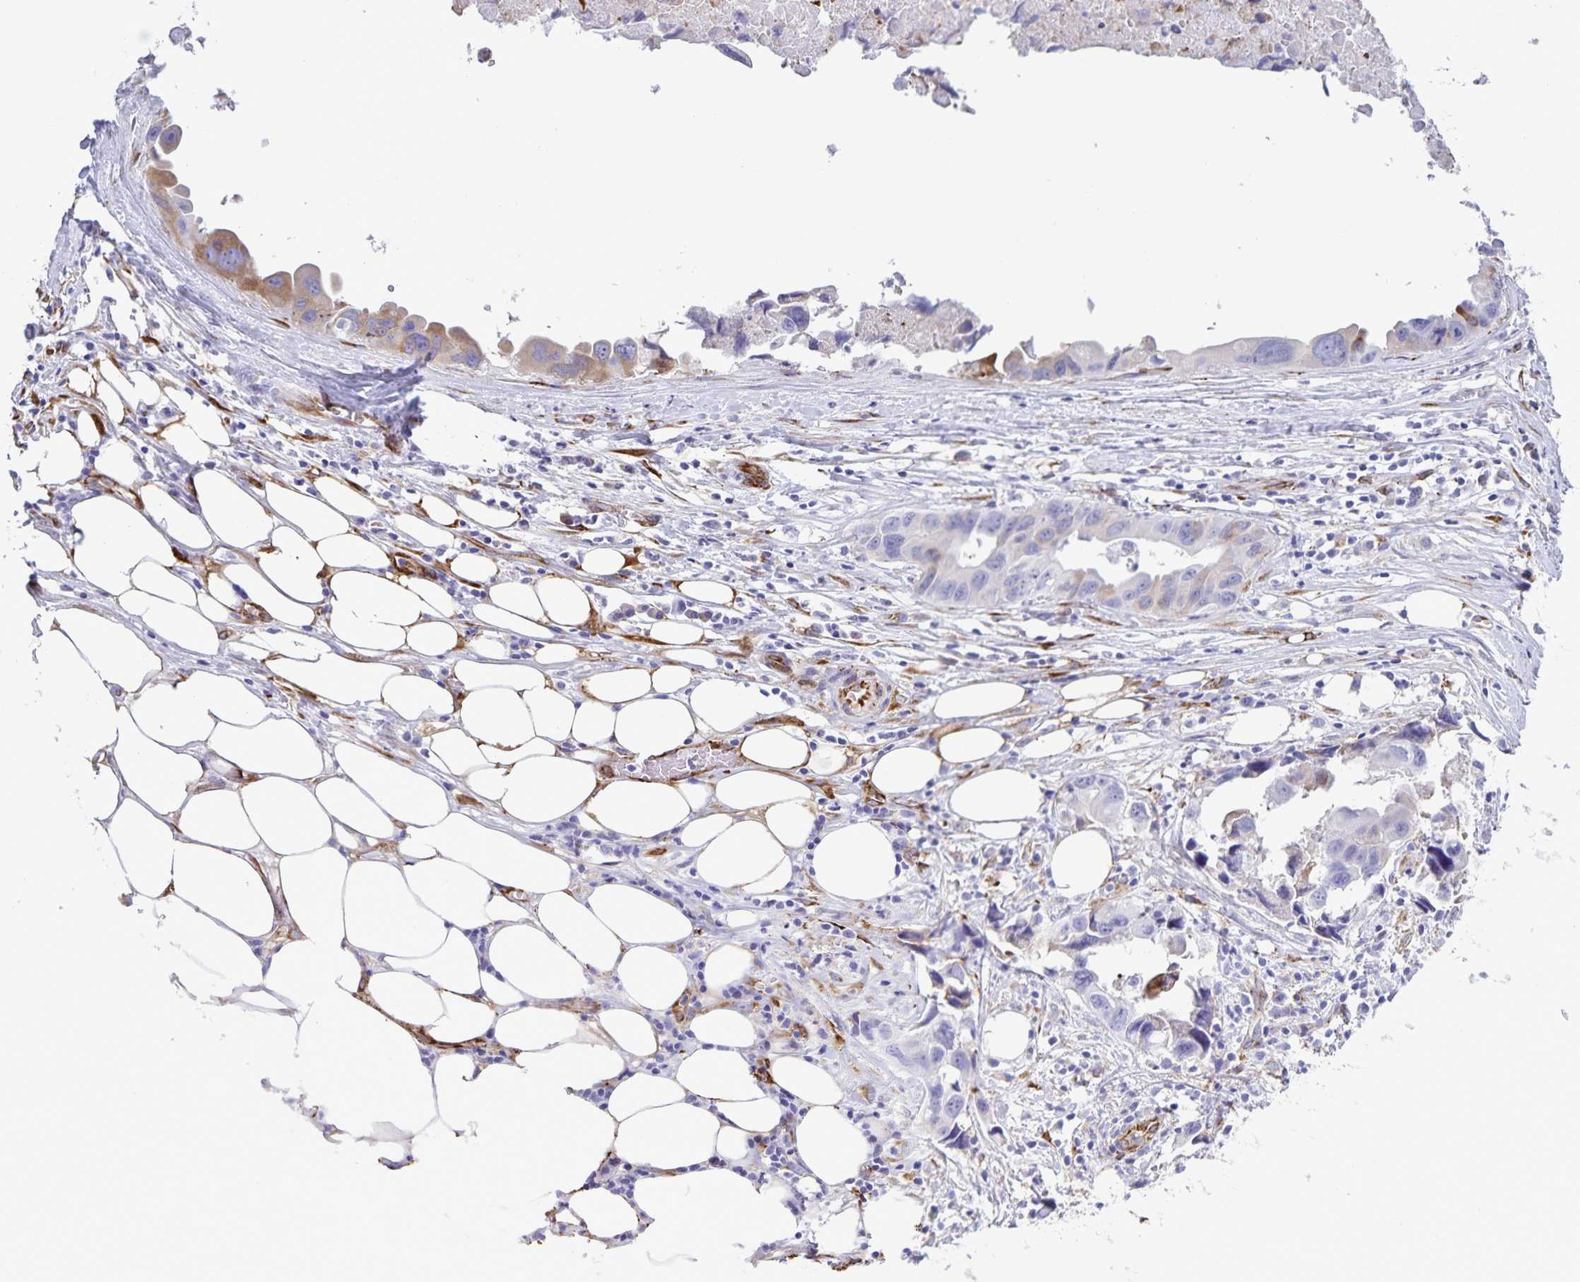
{"staining": {"intensity": "moderate", "quantity": "25%-75%", "location": "cytoplasmic/membranous"}, "tissue": "lung cancer", "cell_type": "Tumor cells", "image_type": "cancer", "snomed": [{"axis": "morphology", "description": "Adenocarcinoma, NOS"}, {"axis": "topography", "description": "Lymph node"}, {"axis": "topography", "description": "Lung"}], "caption": "Lung cancer (adenocarcinoma) stained with a protein marker reveals moderate staining in tumor cells.", "gene": "RCN1", "patient": {"sex": "male", "age": 64}}